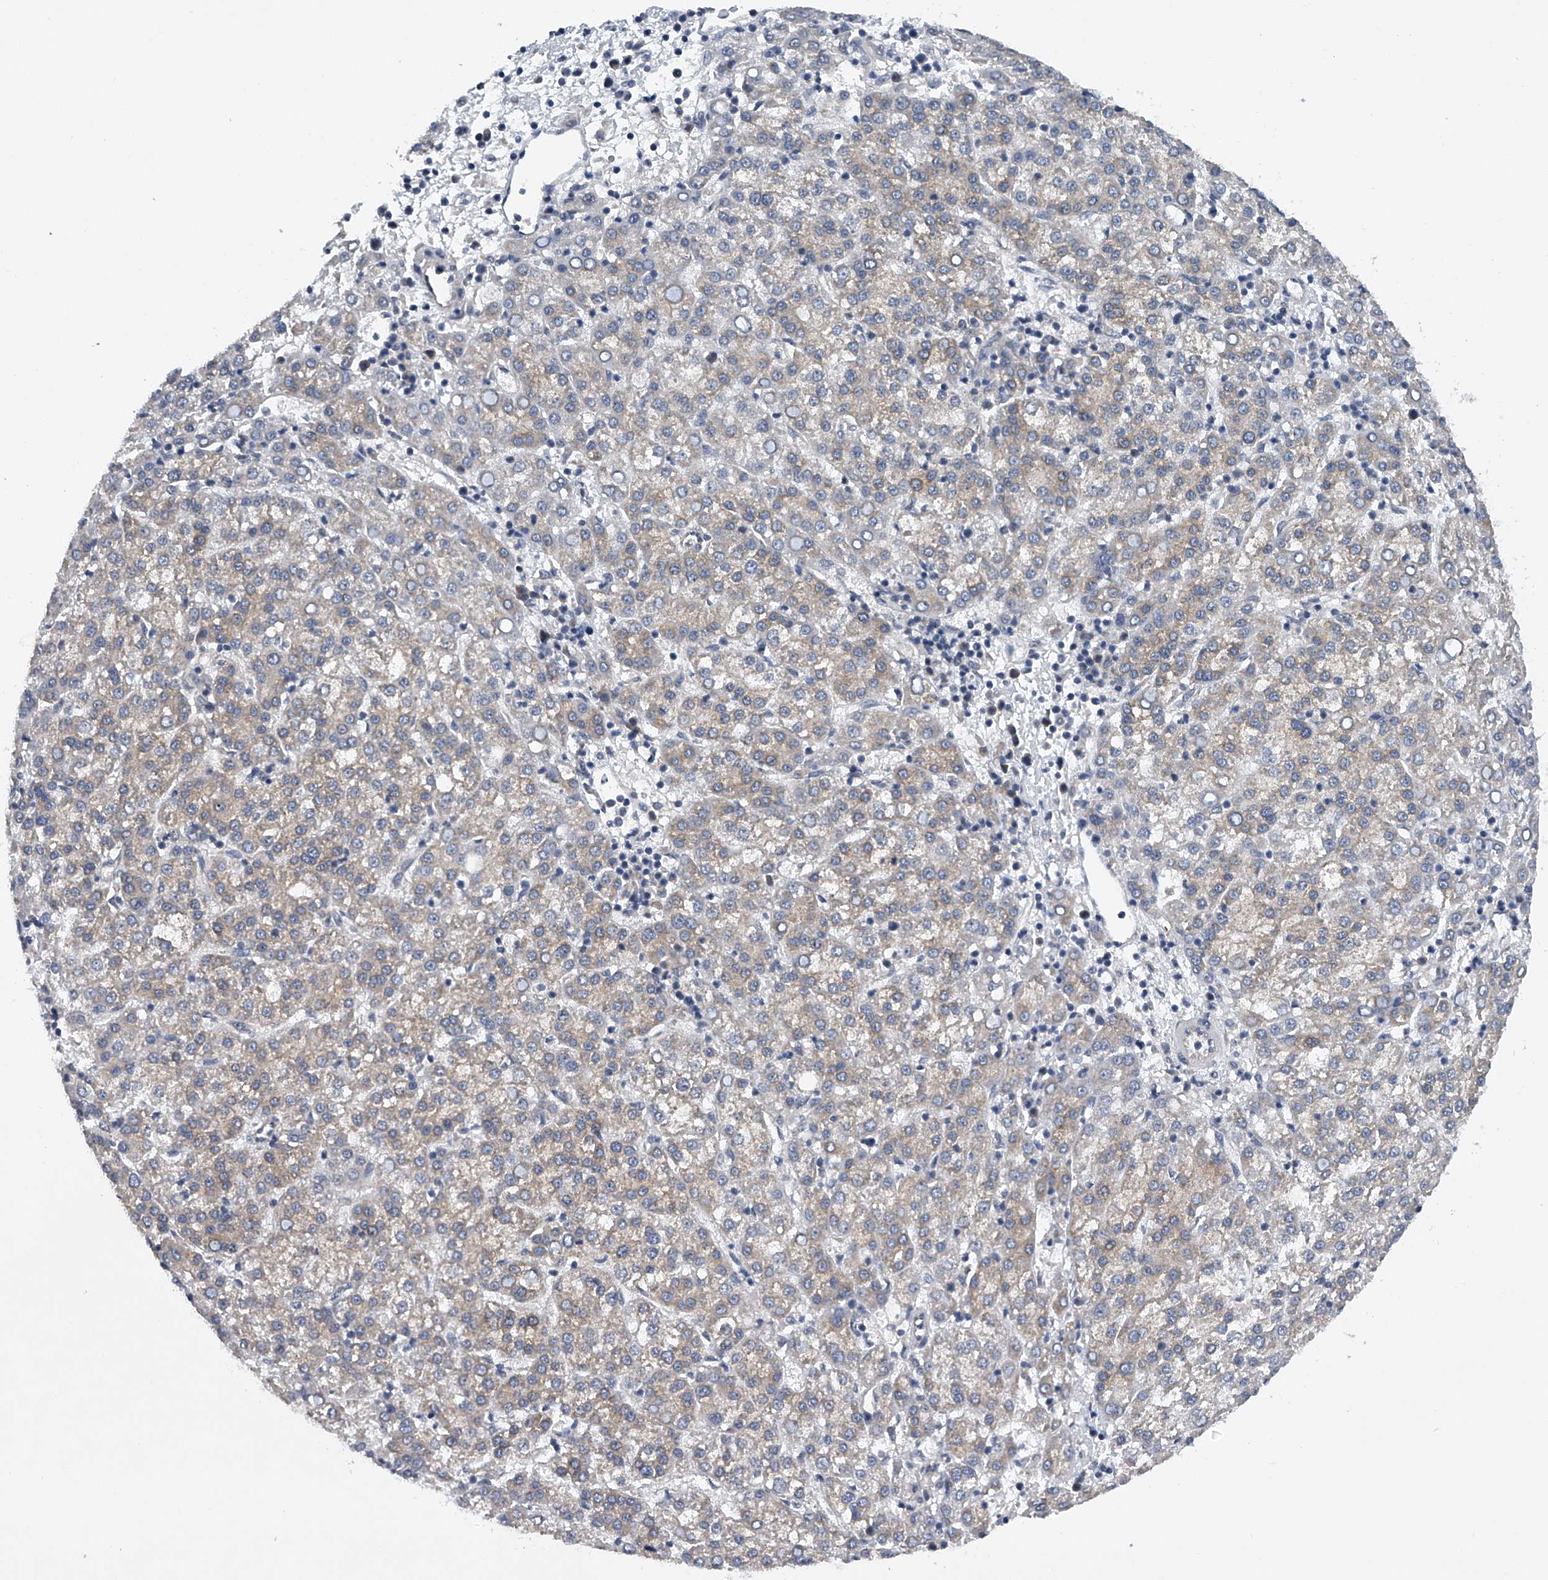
{"staining": {"intensity": "weak", "quantity": "<25%", "location": "cytoplasmic/membranous"}, "tissue": "liver cancer", "cell_type": "Tumor cells", "image_type": "cancer", "snomed": [{"axis": "morphology", "description": "Carcinoma, Hepatocellular, NOS"}, {"axis": "topography", "description": "Liver"}], "caption": "Immunohistochemistry of liver cancer shows no staining in tumor cells. Nuclei are stained in blue.", "gene": "RNF5", "patient": {"sex": "female", "age": 58}}